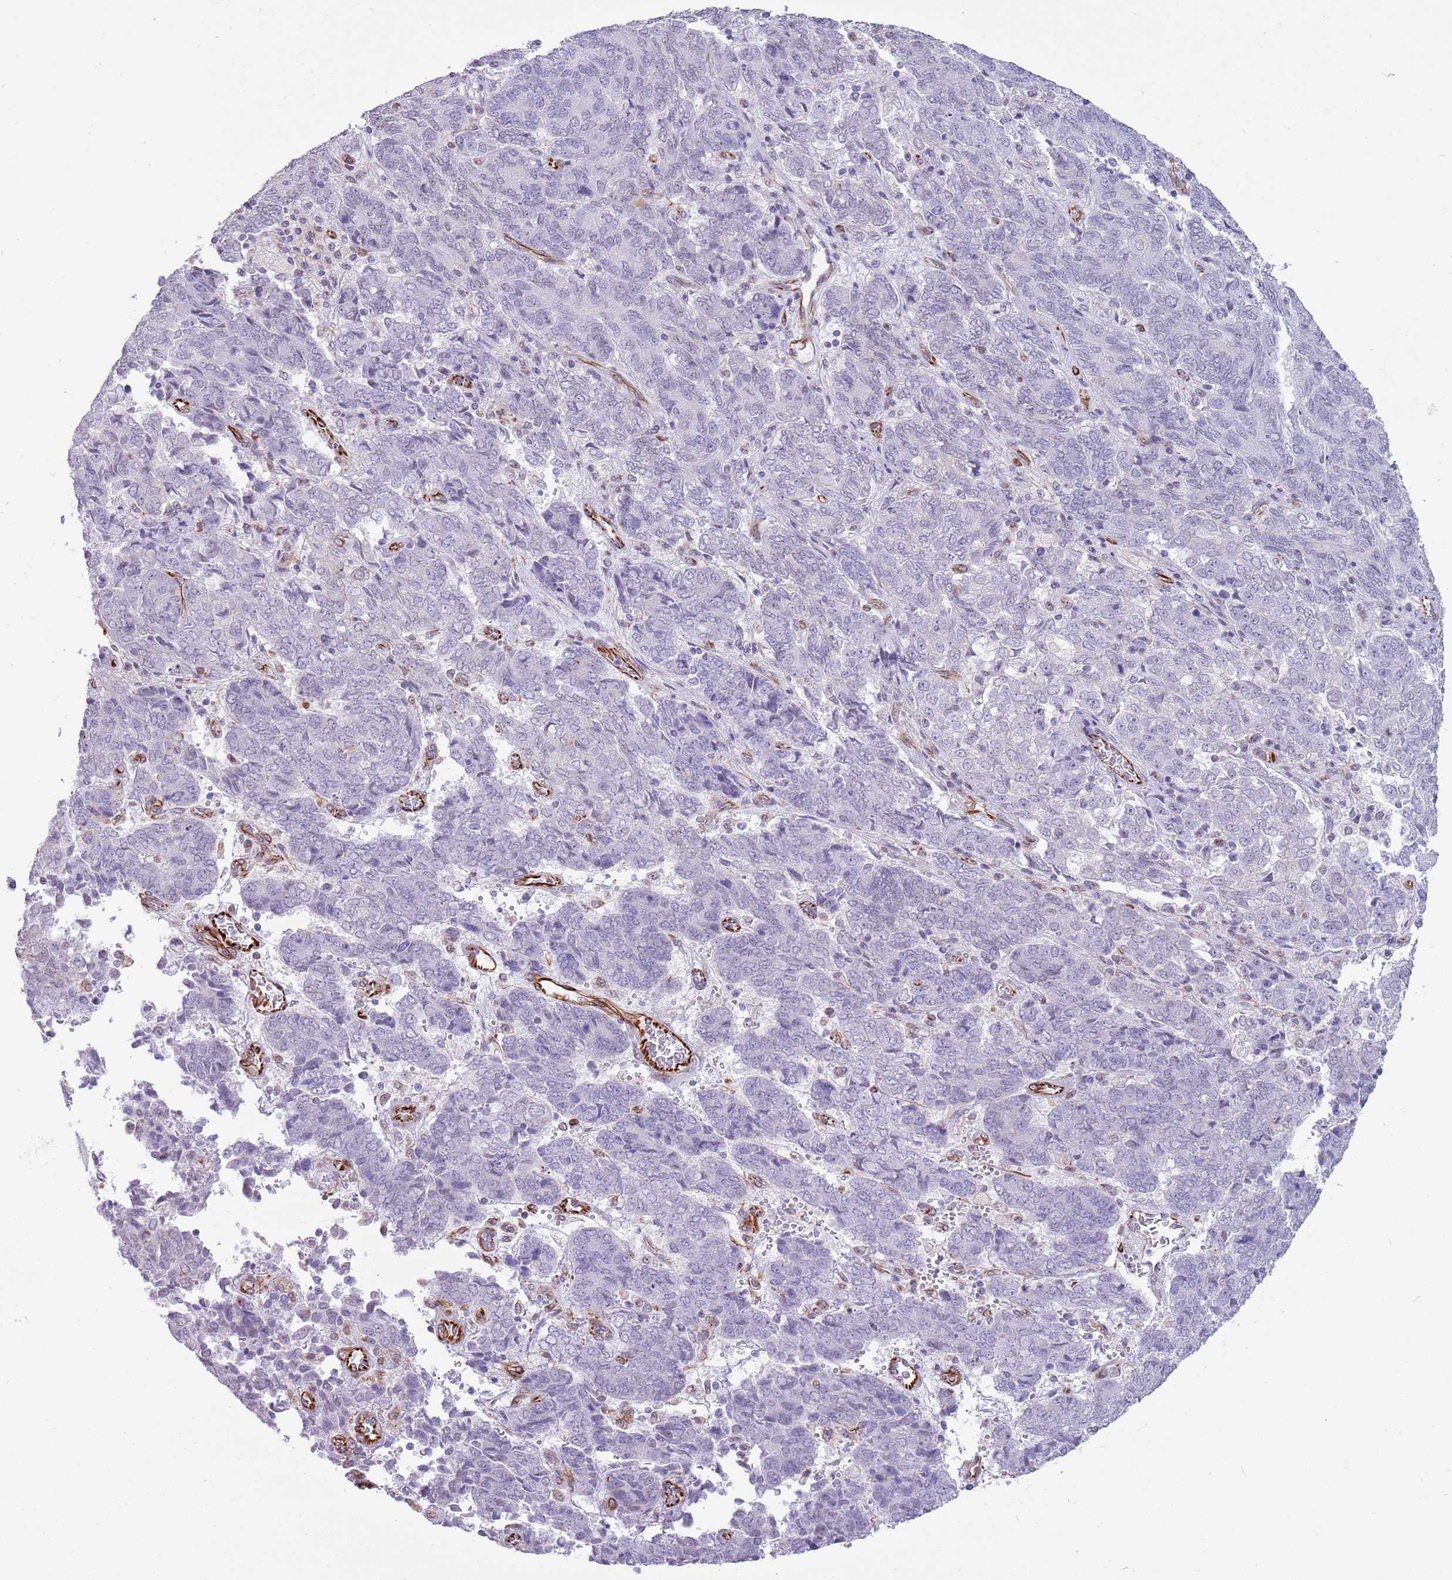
{"staining": {"intensity": "negative", "quantity": "none", "location": "none"}, "tissue": "endometrial cancer", "cell_type": "Tumor cells", "image_type": "cancer", "snomed": [{"axis": "morphology", "description": "Adenocarcinoma, NOS"}, {"axis": "topography", "description": "Endometrium"}], "caption": "This is an immunohistochemistry image of adenocarcinoma (endometrial). There is no expression in tumor cells.", "gene": "NBPF3", "patient": {"sex": "female", "age": 80}}